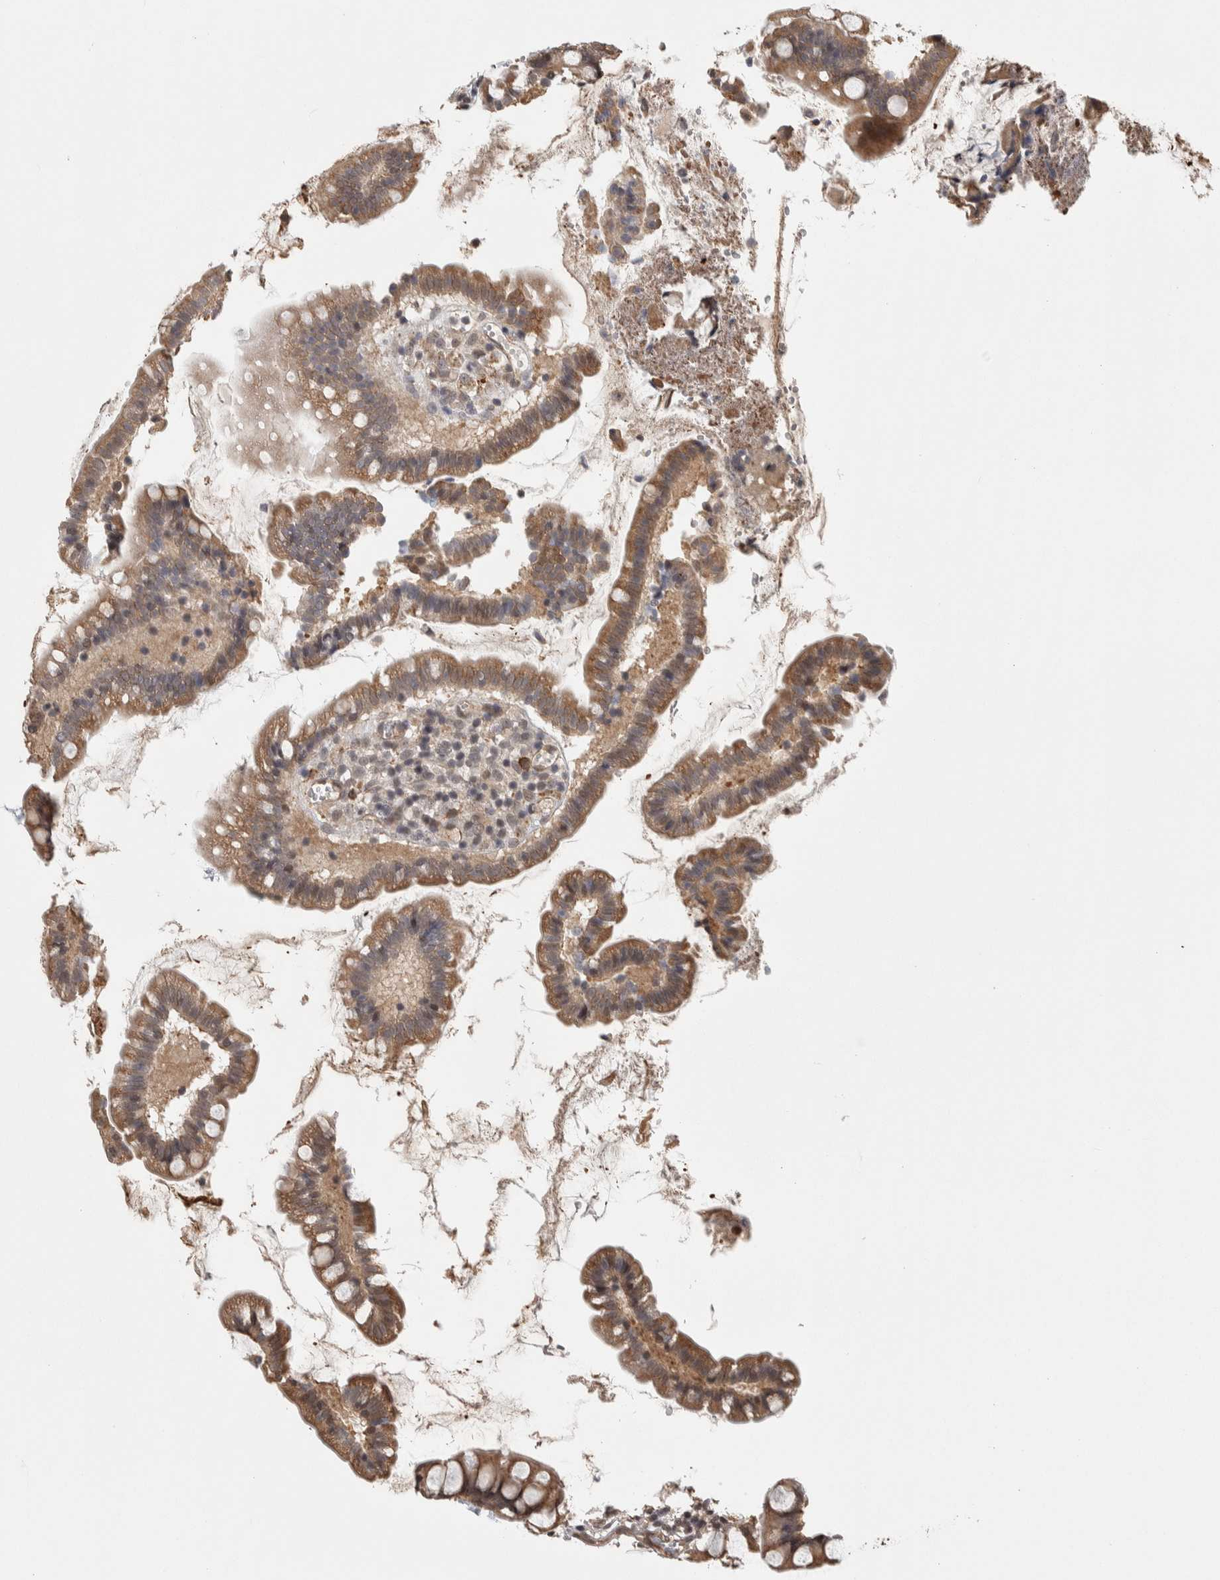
{"staining": {"intensity": "moderate", "quantity": ">75%", "location": "cytoplasmic/membranous"}, "tissue": "small intestine", "cell_type": "Glandular cells", "image_type": "normal", "snomed": [{"axis": "morphology", "description": "Normal tissue, NOS"}, {"axis": "topography", "description": "Small intestine"}], "caption": "A histopathology image showing moderate cytoplasmic/membranous staining in about >75% of glandular cells in normal small intestine, as visualized by brown immunohistochemical staining.", "gene": "ZNF592", "patient": {"sex": "female", "age": 84}}